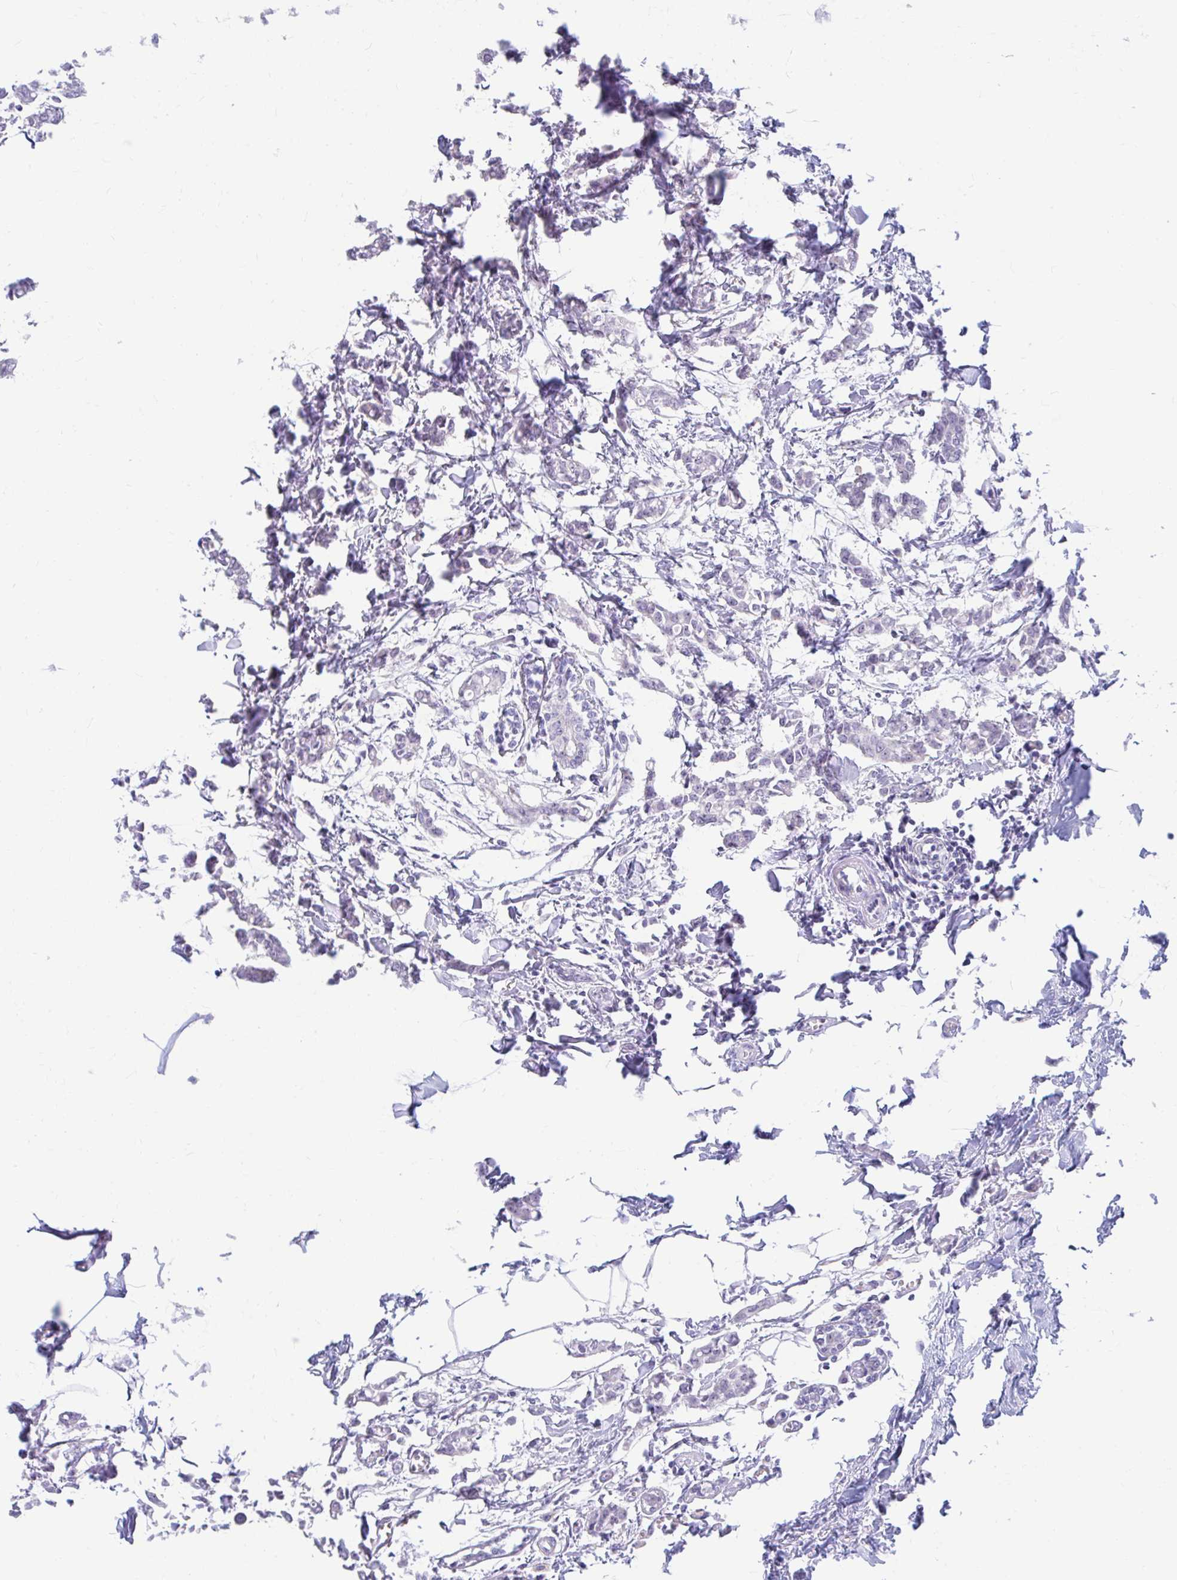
{"staining": {"intensity": "negative", "quantity": "none", "location": "none"}, "tissue": "breast cancer", "cell_type": "Tumor cells", "image_type": "cancer", "snomed": [{"axis": "morphology", "description": "Duct carcinoma"}, {"axis": "topography", "description": "Breast"}], "caption": "A high-resolution image shows immunohistochemistry staining of breast infiltrating ductal carcinoma, which demonstrates no significant staining in tumor cells.", "gene": "FTSJ3", "patient": {"sex": "female", "age": 41}}